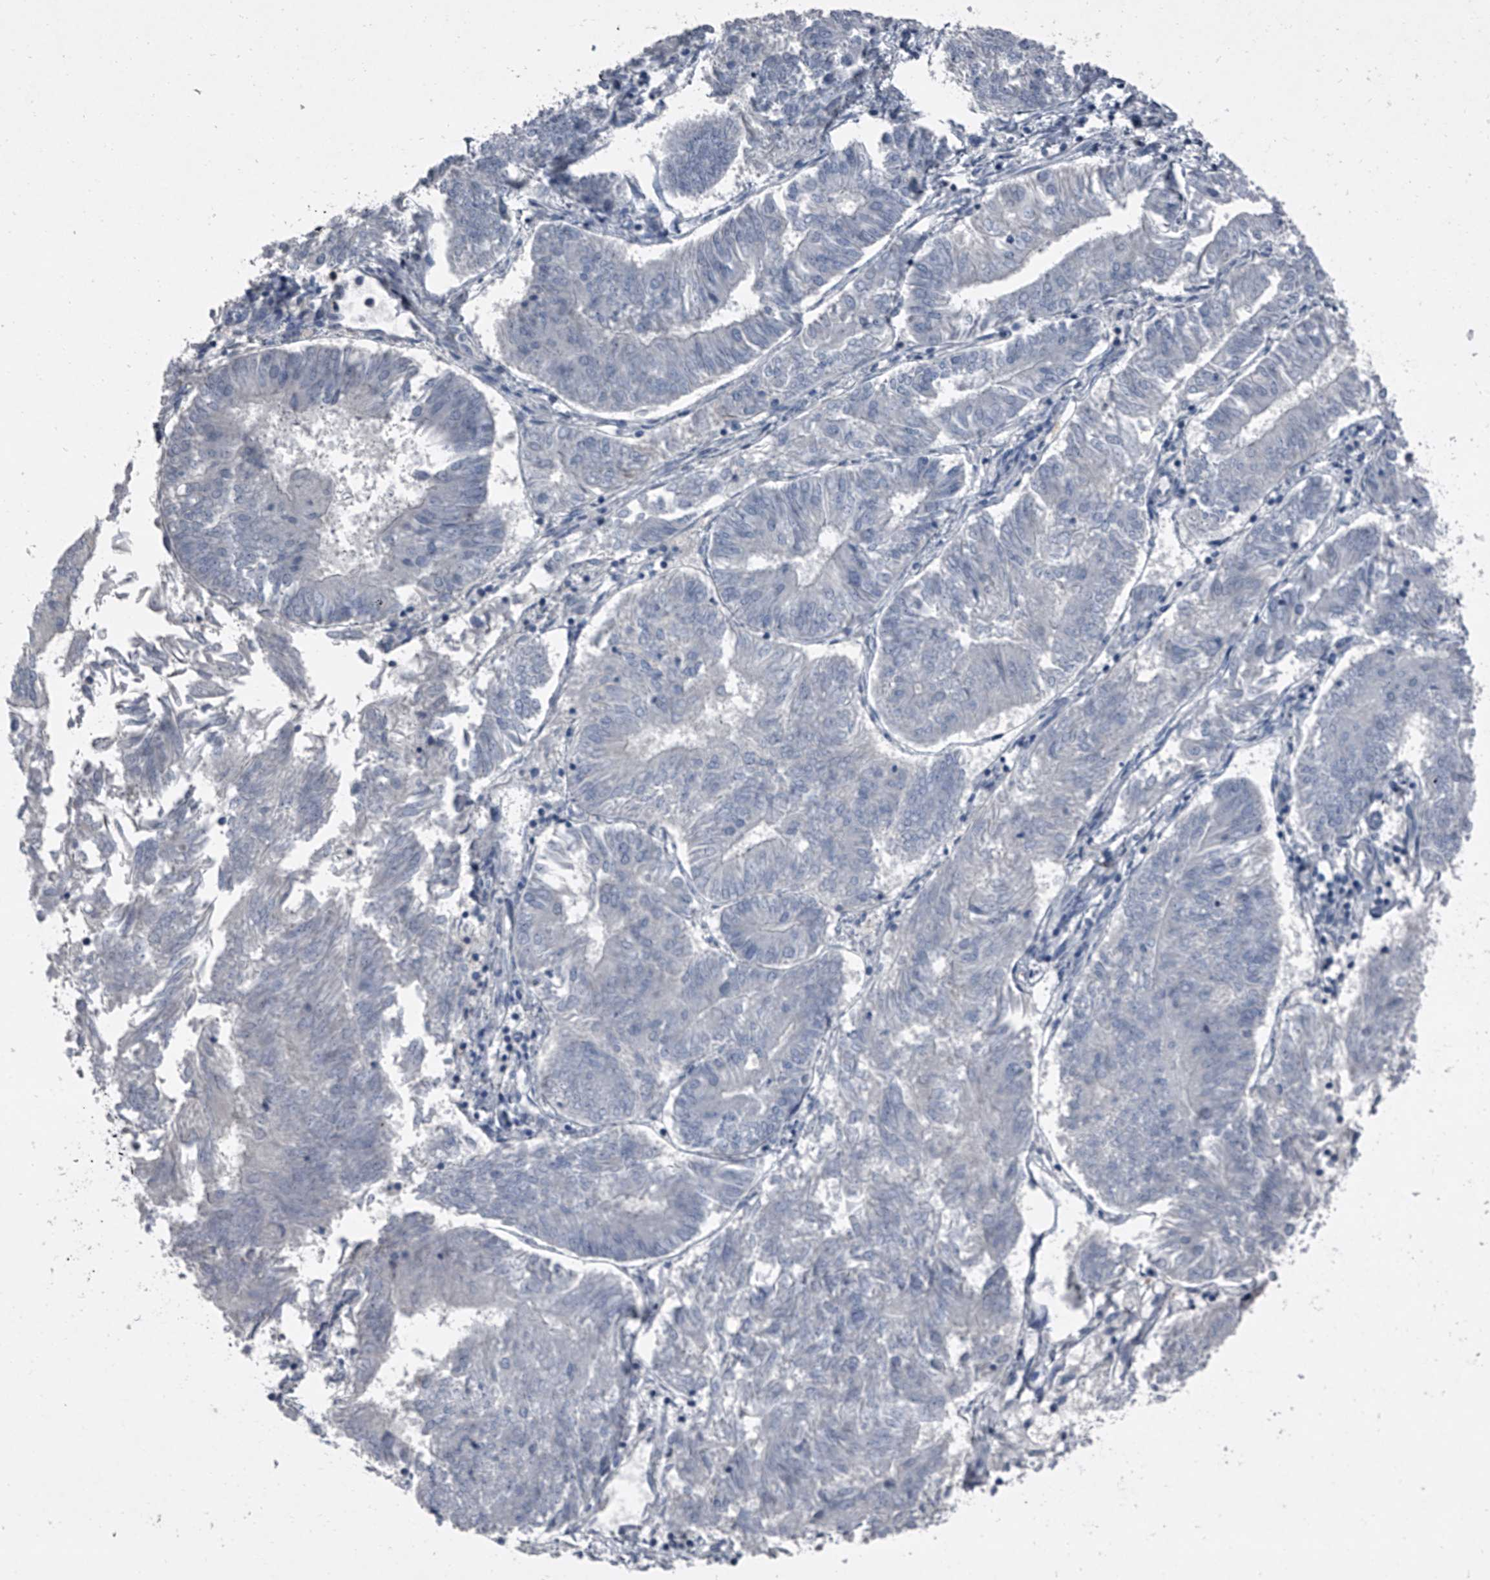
{"staining": {"intensity": "negative", "quantity": "none", "location": "none"}, "tissue": "endometrial cancer", "cell_type": "Tumor cells", "image_type": "cancer", "snomed": [{"axis": "morphology", "description": "Adenocarcinoma, NOS"}, {"axis": "topography", "description": "Endometrium"}], "caption": "IHC of human adenocarcinoma (endometrial) exhibits no positivity in tumor cells.", "gene": "HEPHL1", "patient": {"sex": "female", "age": 58}}